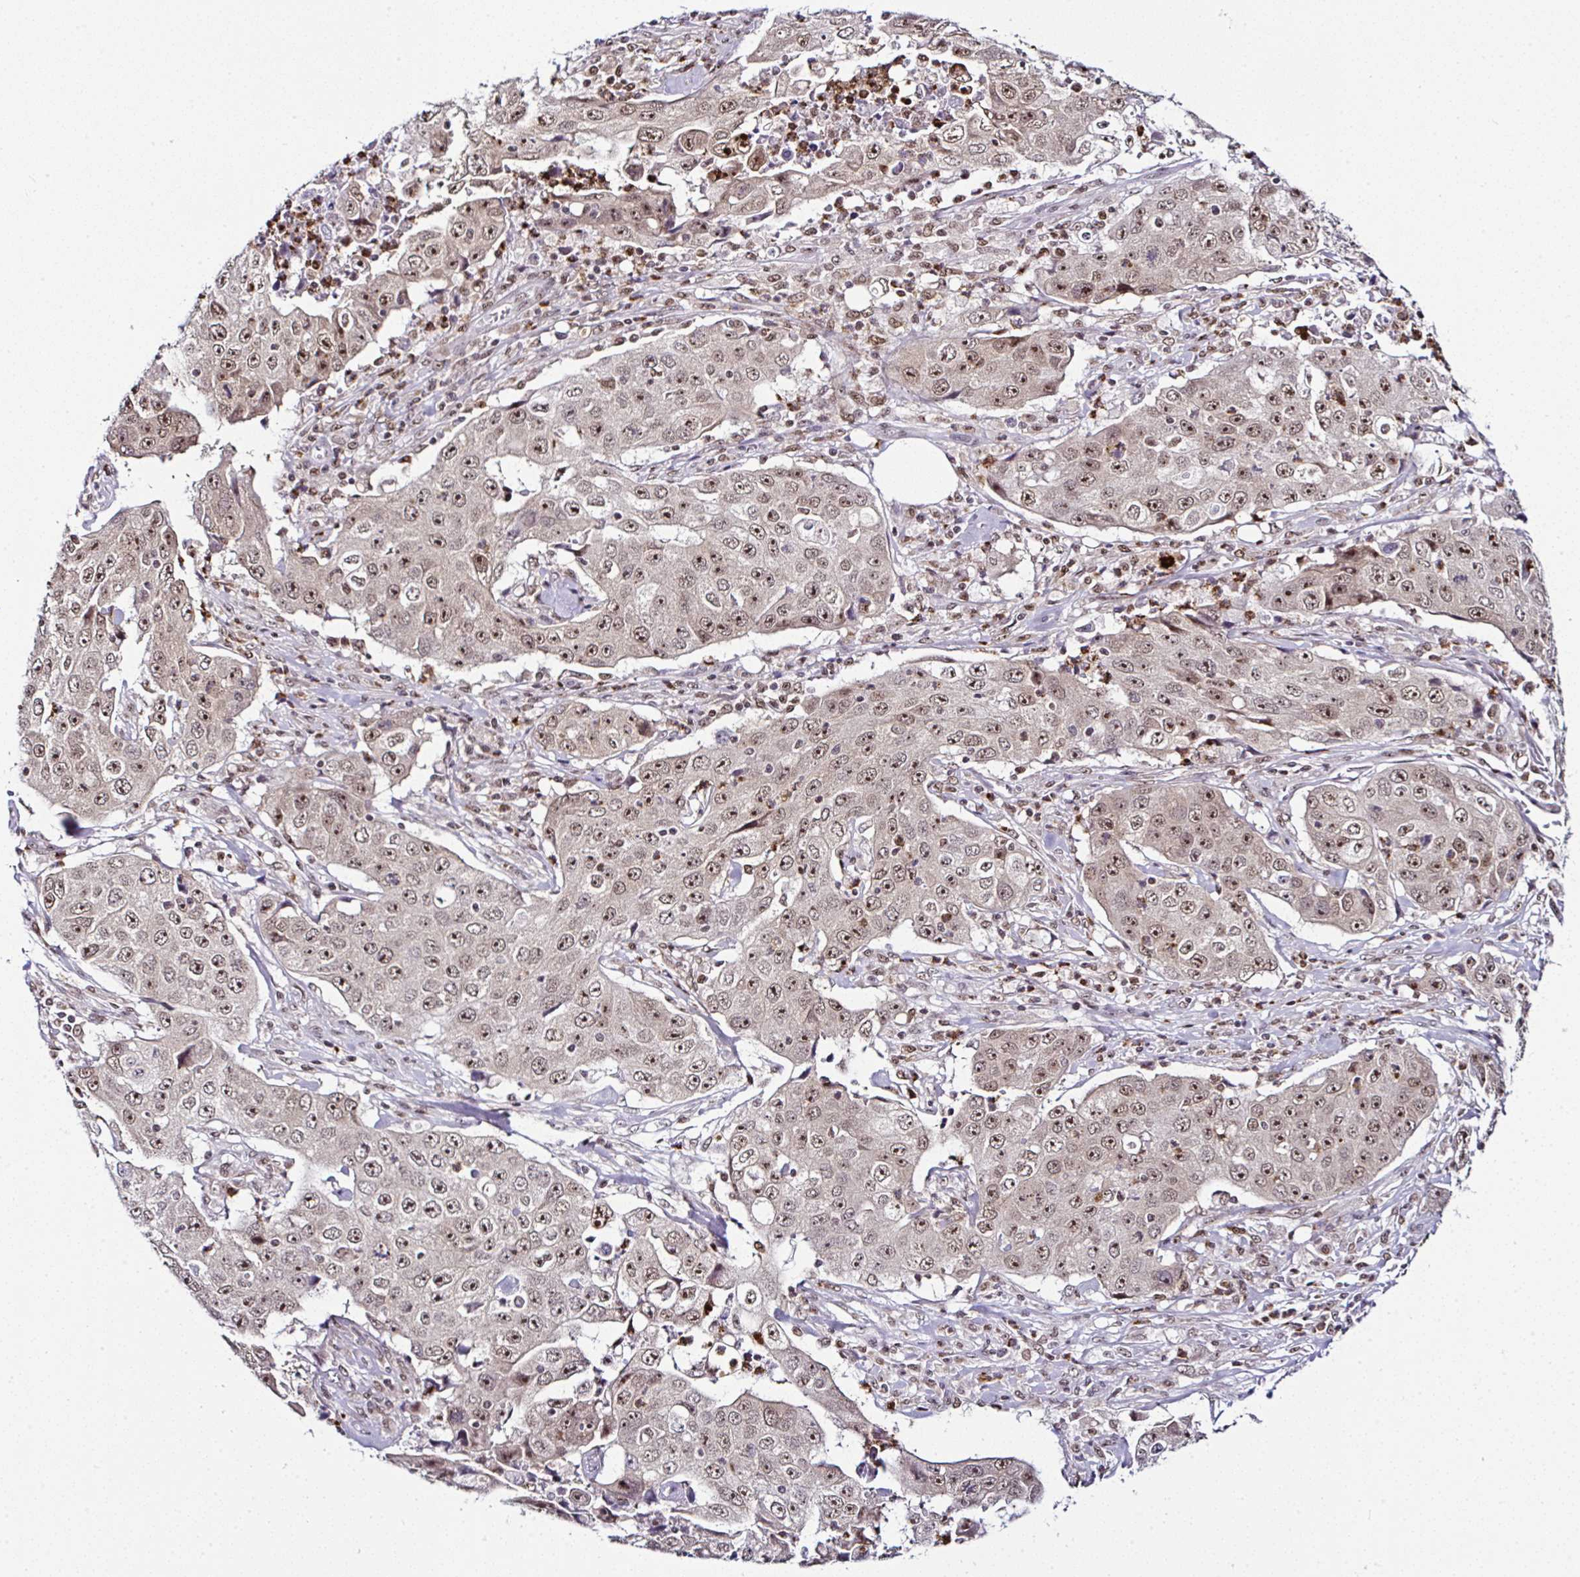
{"staining": {"intensity": "moderate", "quantity": ">75%", "location": "cytoplasmic/membranous,nuclear"}, "tissue": "lung cancer", "cell_type": "Tumor cells", "image_type": "cancer", "snomed": [{"axis": "morphology", "description": "Squamous cell carcinoma, NOS"}, {"axis": "topography", "description": "Lung"}], "caption": "A brown stain labels moderate cytoplasmic/membranous and nuclear positivity of a protein in lung squamous cell carcinoma tumor cells. The protein is stained brown, and the nuclei are stained in blue (DAB IHC with brightfield microscopy, high magnification).", "gene": "PTPN2", "patient": {"sex": "male", "age": 64}}